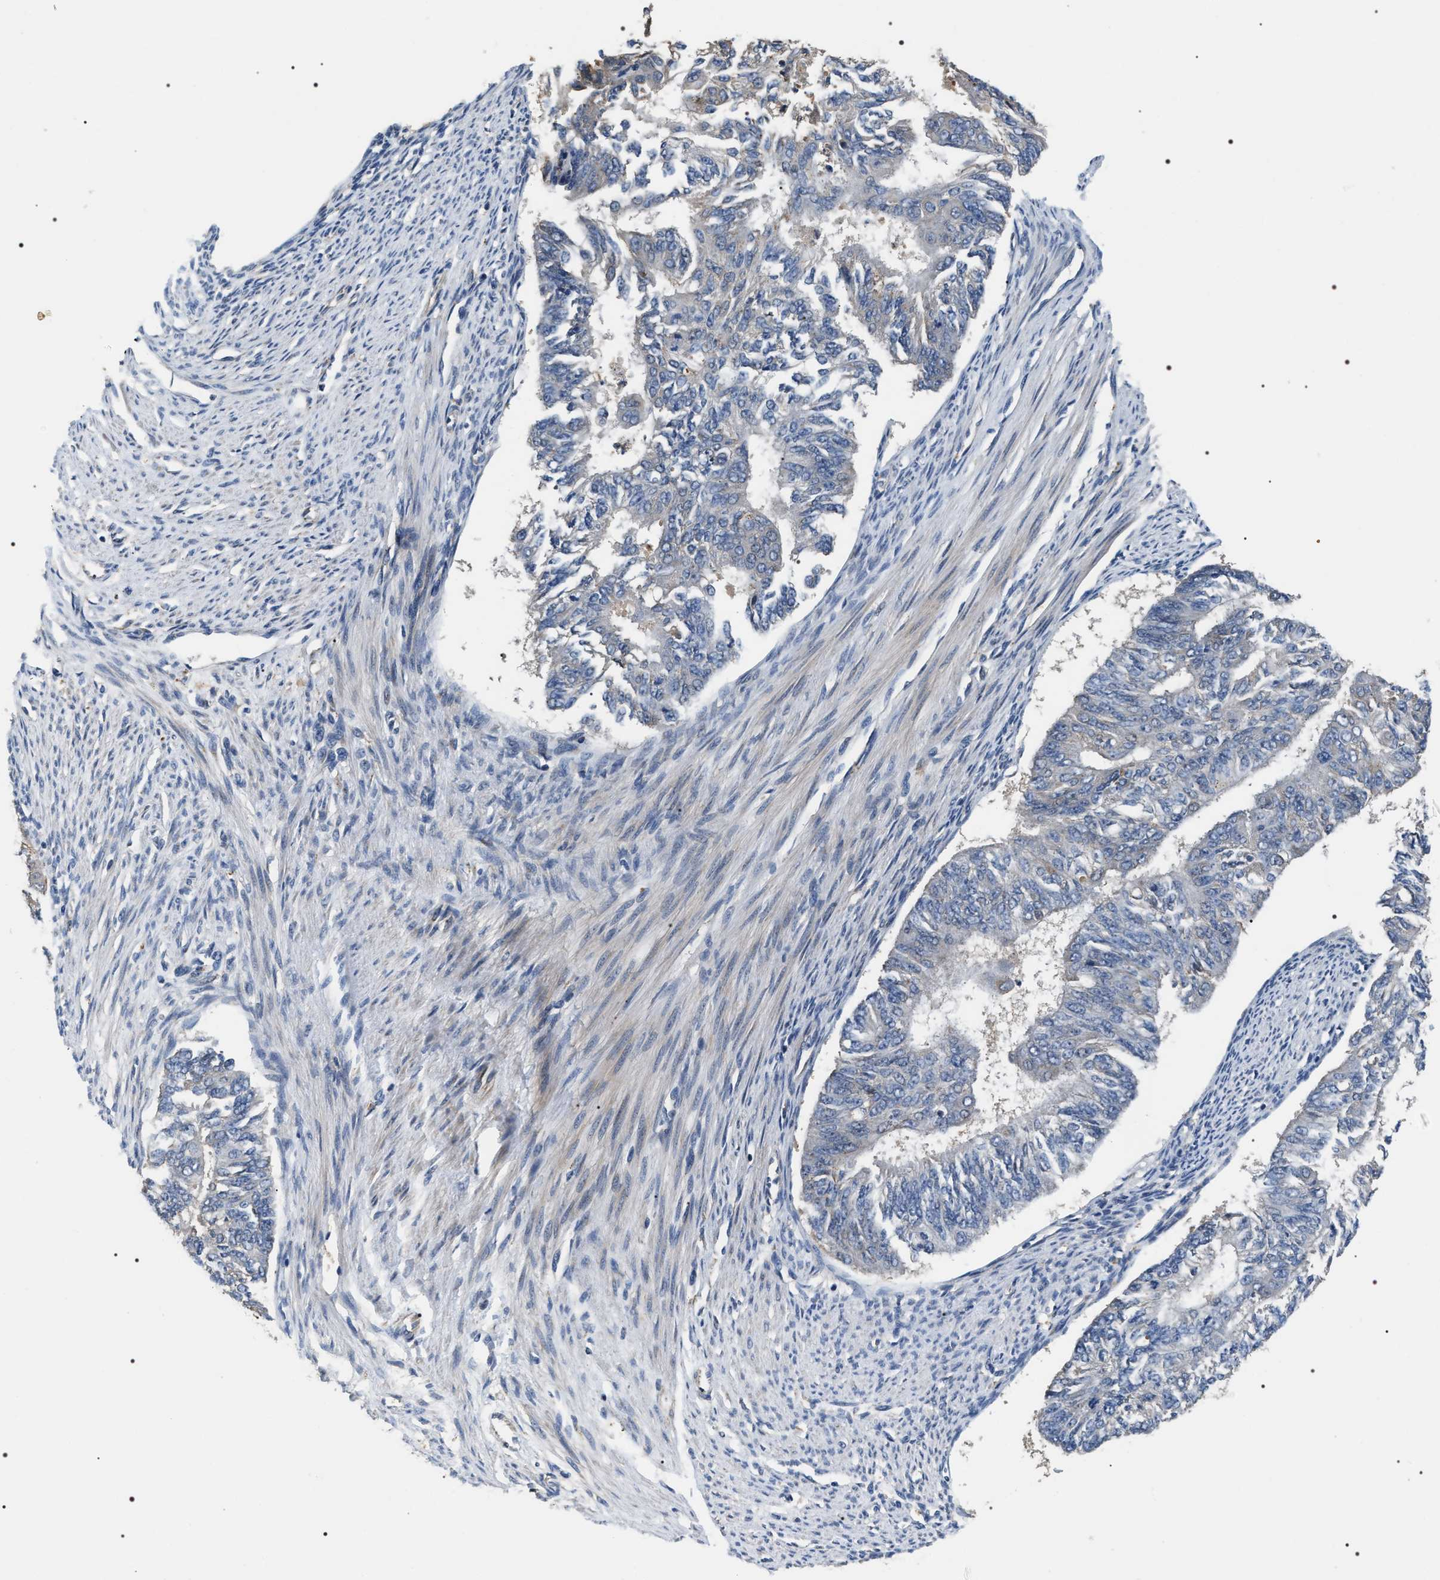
{"staining": {"intensity": "negative", "quantity": "none", "location": "none"}, "tissue": "endometrial cancer", "cell_type": "Tumor cells", "image_type": "cancer", "snomed": [{"axis": "morphology", "description": "Adenocarcinoma, NOS"}, {"axis": "topography", "description": "Endometrium"}], "caption": "There is no significant expression in tumor cells of adenocarcinoma (endometrial). (Brightfield microscopy of DAB IHC at high magnification).", "gene": "C7orf25", "patient": {"sex": "female", "age": 32}}